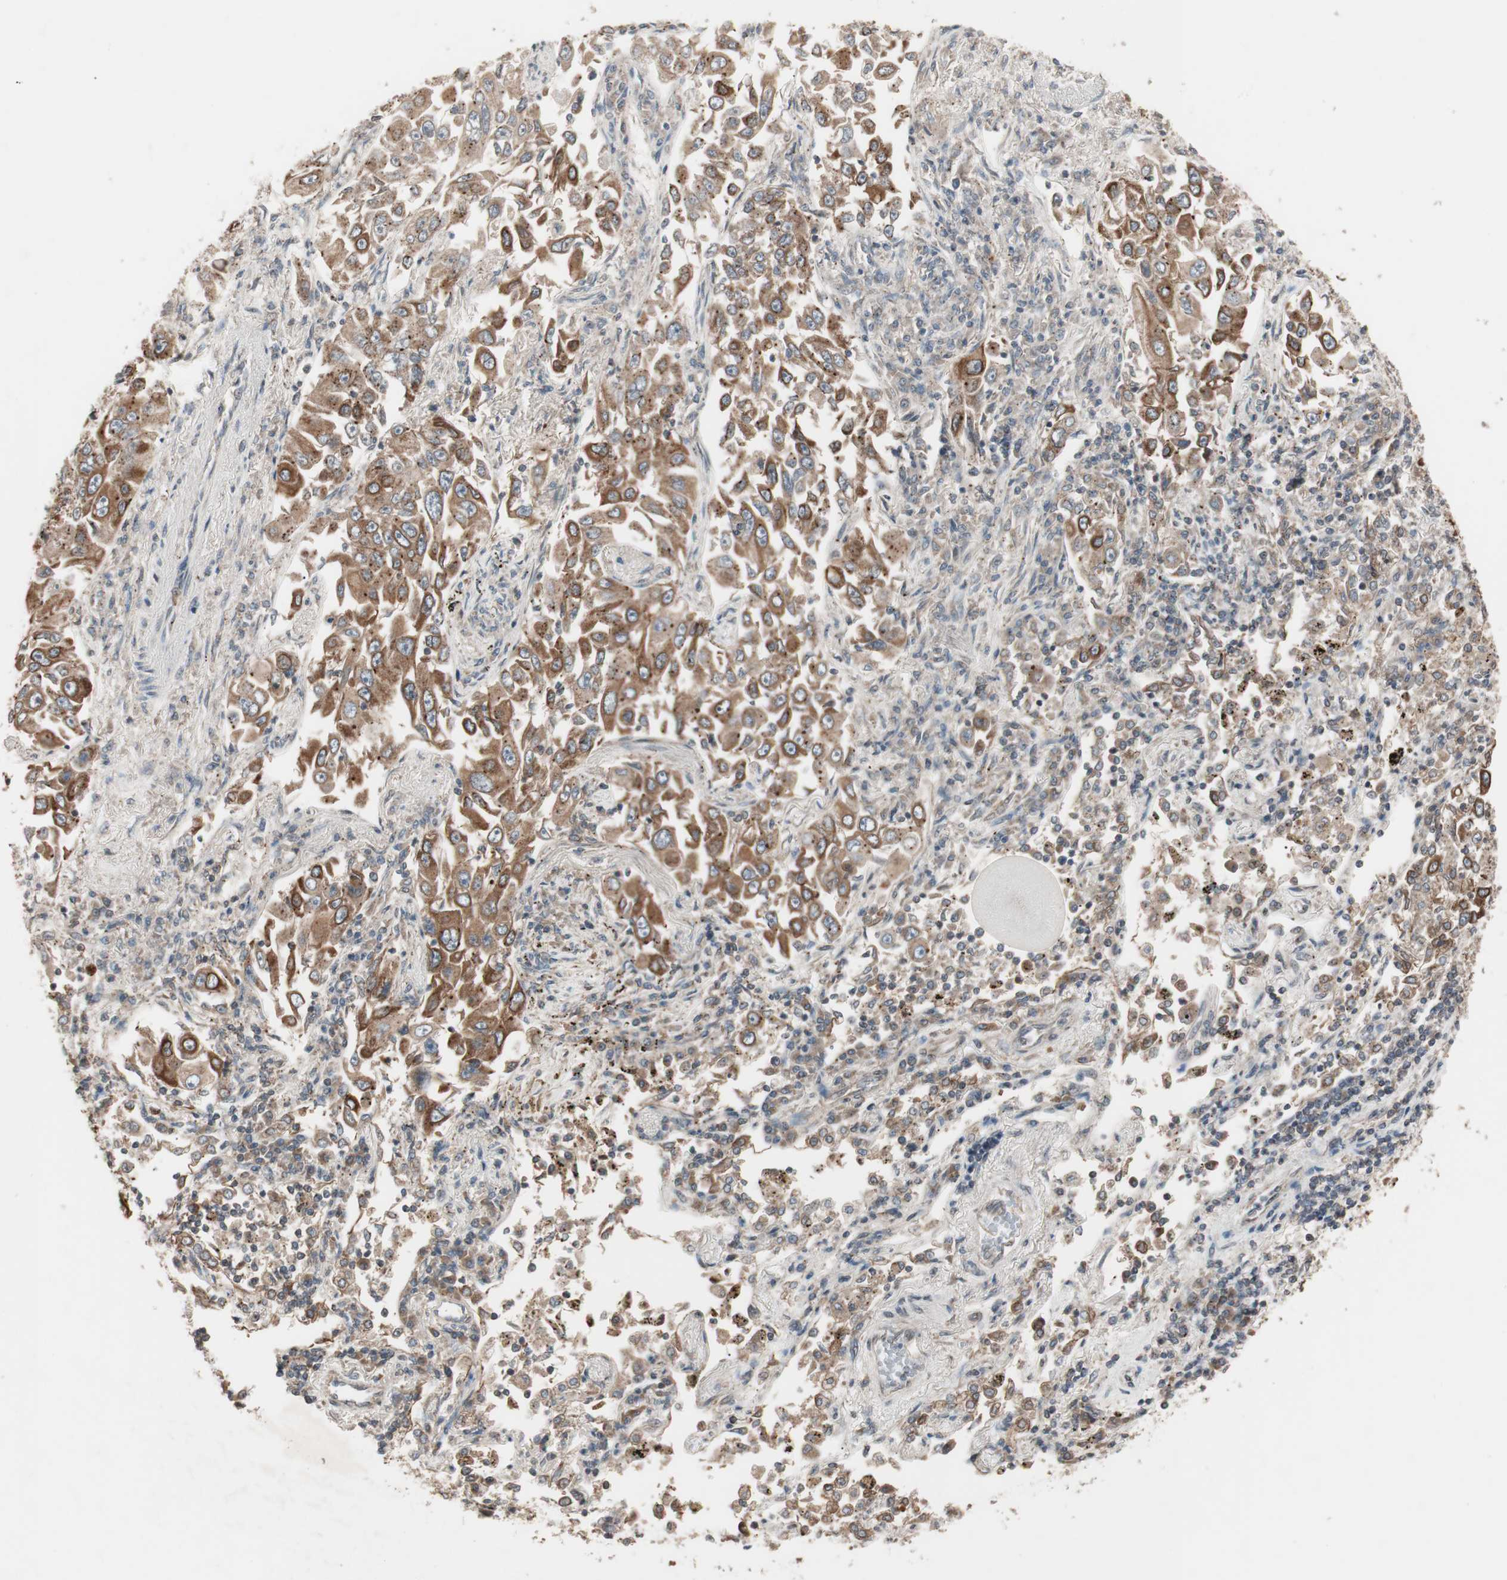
{"staining": {"intensity": "moderate", "quantity": ">75%", "location": "cytoplasmic/membranous"}, "tissue": "lung cancer", "cell_type": "Tumor cells", "image_type": "cancer", "snomed": [{"axis": "morphology", "description": "Adenocarcinoma, NOS"}, {"axis": "topography", "description": "Lung"}], "caption": "Lung adenocarcinoma stained with DAB immunohistochemistry (IHC) reveals medium levels of moderate cytoplasmic/membranous positivity in about >75% of tumor cells. (DAB = brown stain, brightfield microscopy at high magnification).", "gene": "FBXO5", "patient": {"sex": "male", "age": 84}}